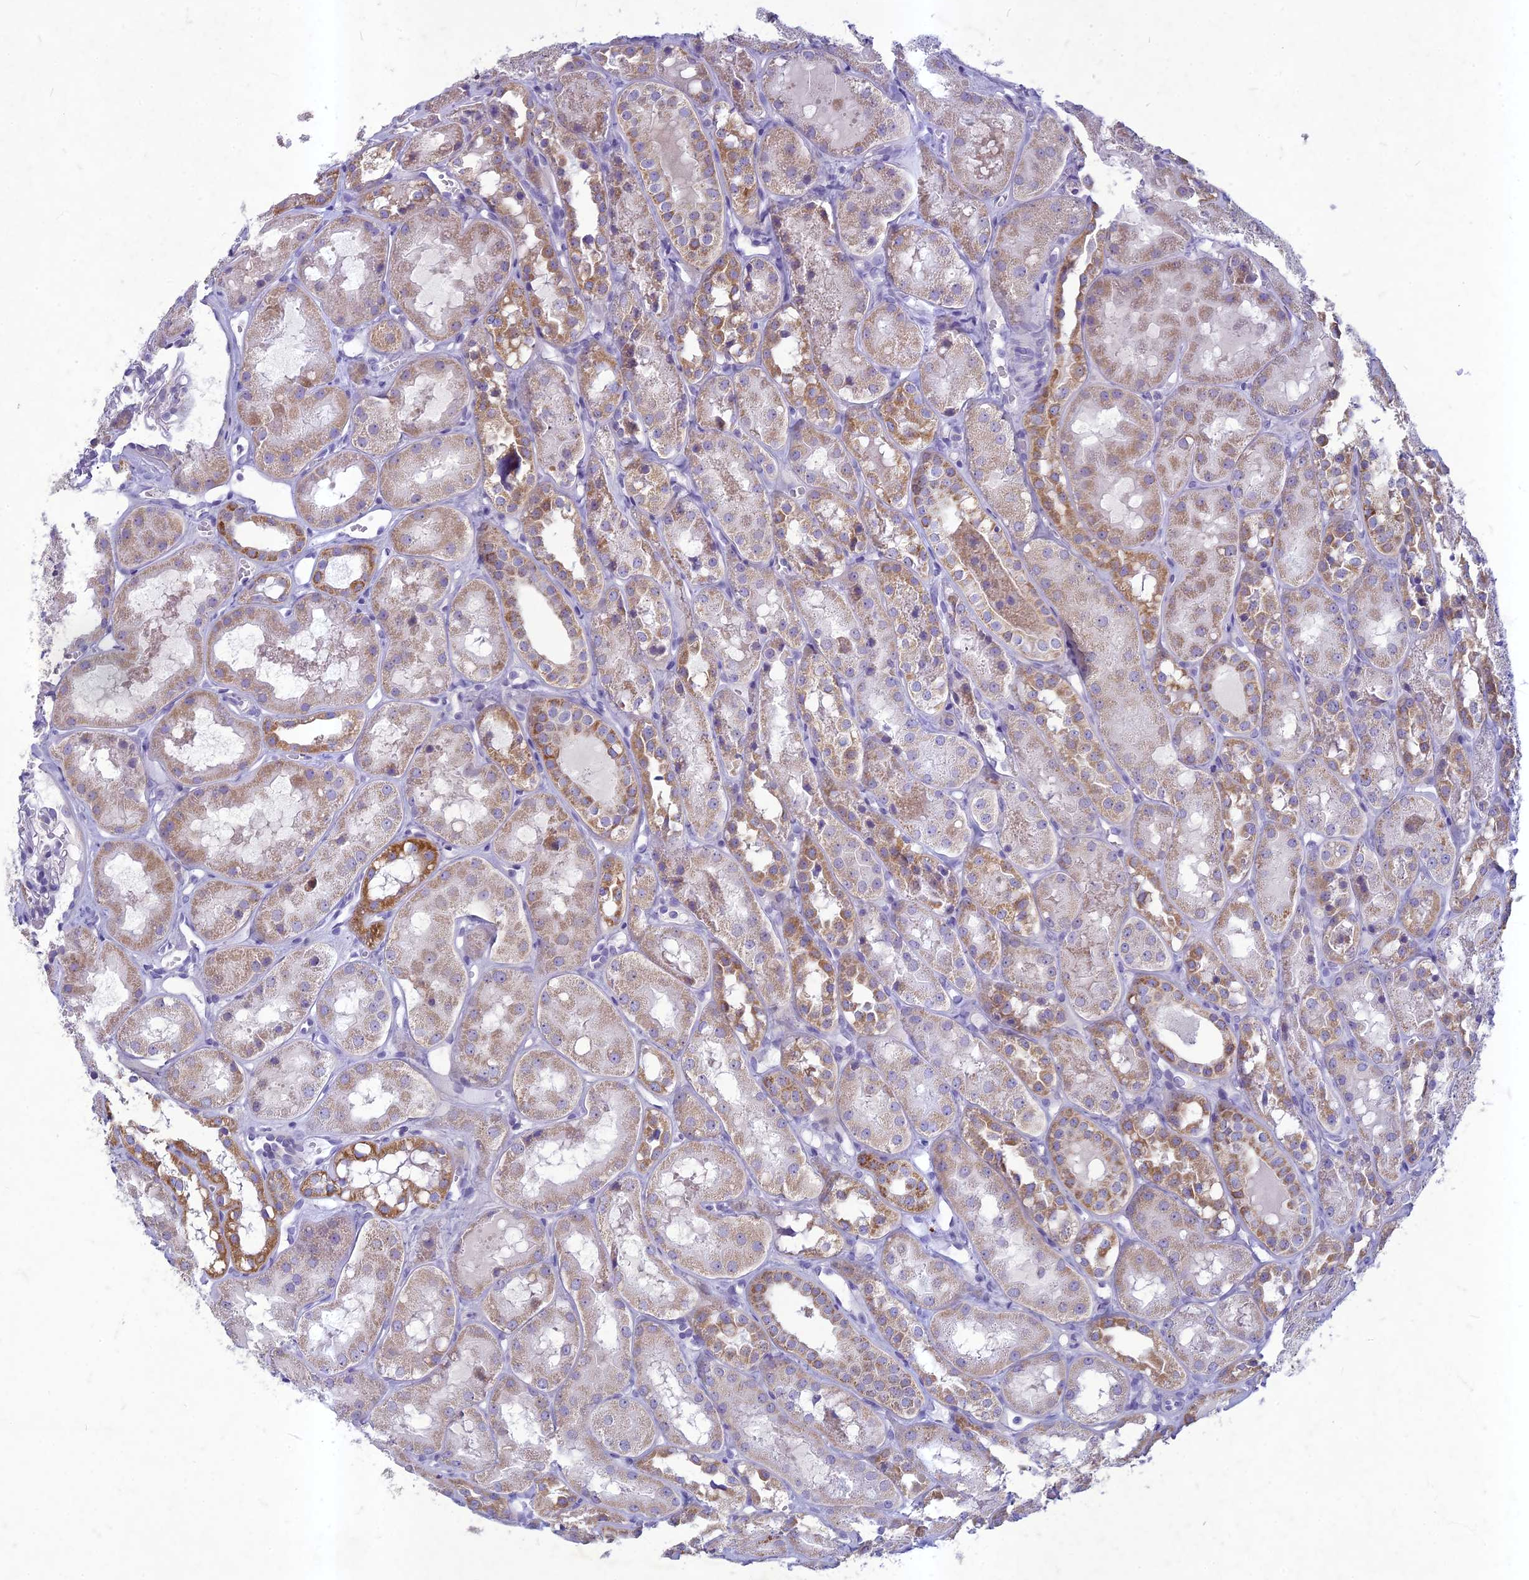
{"staining": {"intensity": "negative", "quantity": "none", "location": "none"}, "tissue": "kidney", "cell_type": "Cells in glomeruli", "image_type": "normal", "snomed": [{"axis": "morphology", "description": "Normal tissue, NOS"}, {"axis": "topography", "description": "Kidney"}], "caption": "IHC of unremarkable human kidney demonstrates no staining in cells in glomeruli.", "gene": "HIGD1A", "patient": {"sex": "male", "age": 16}}